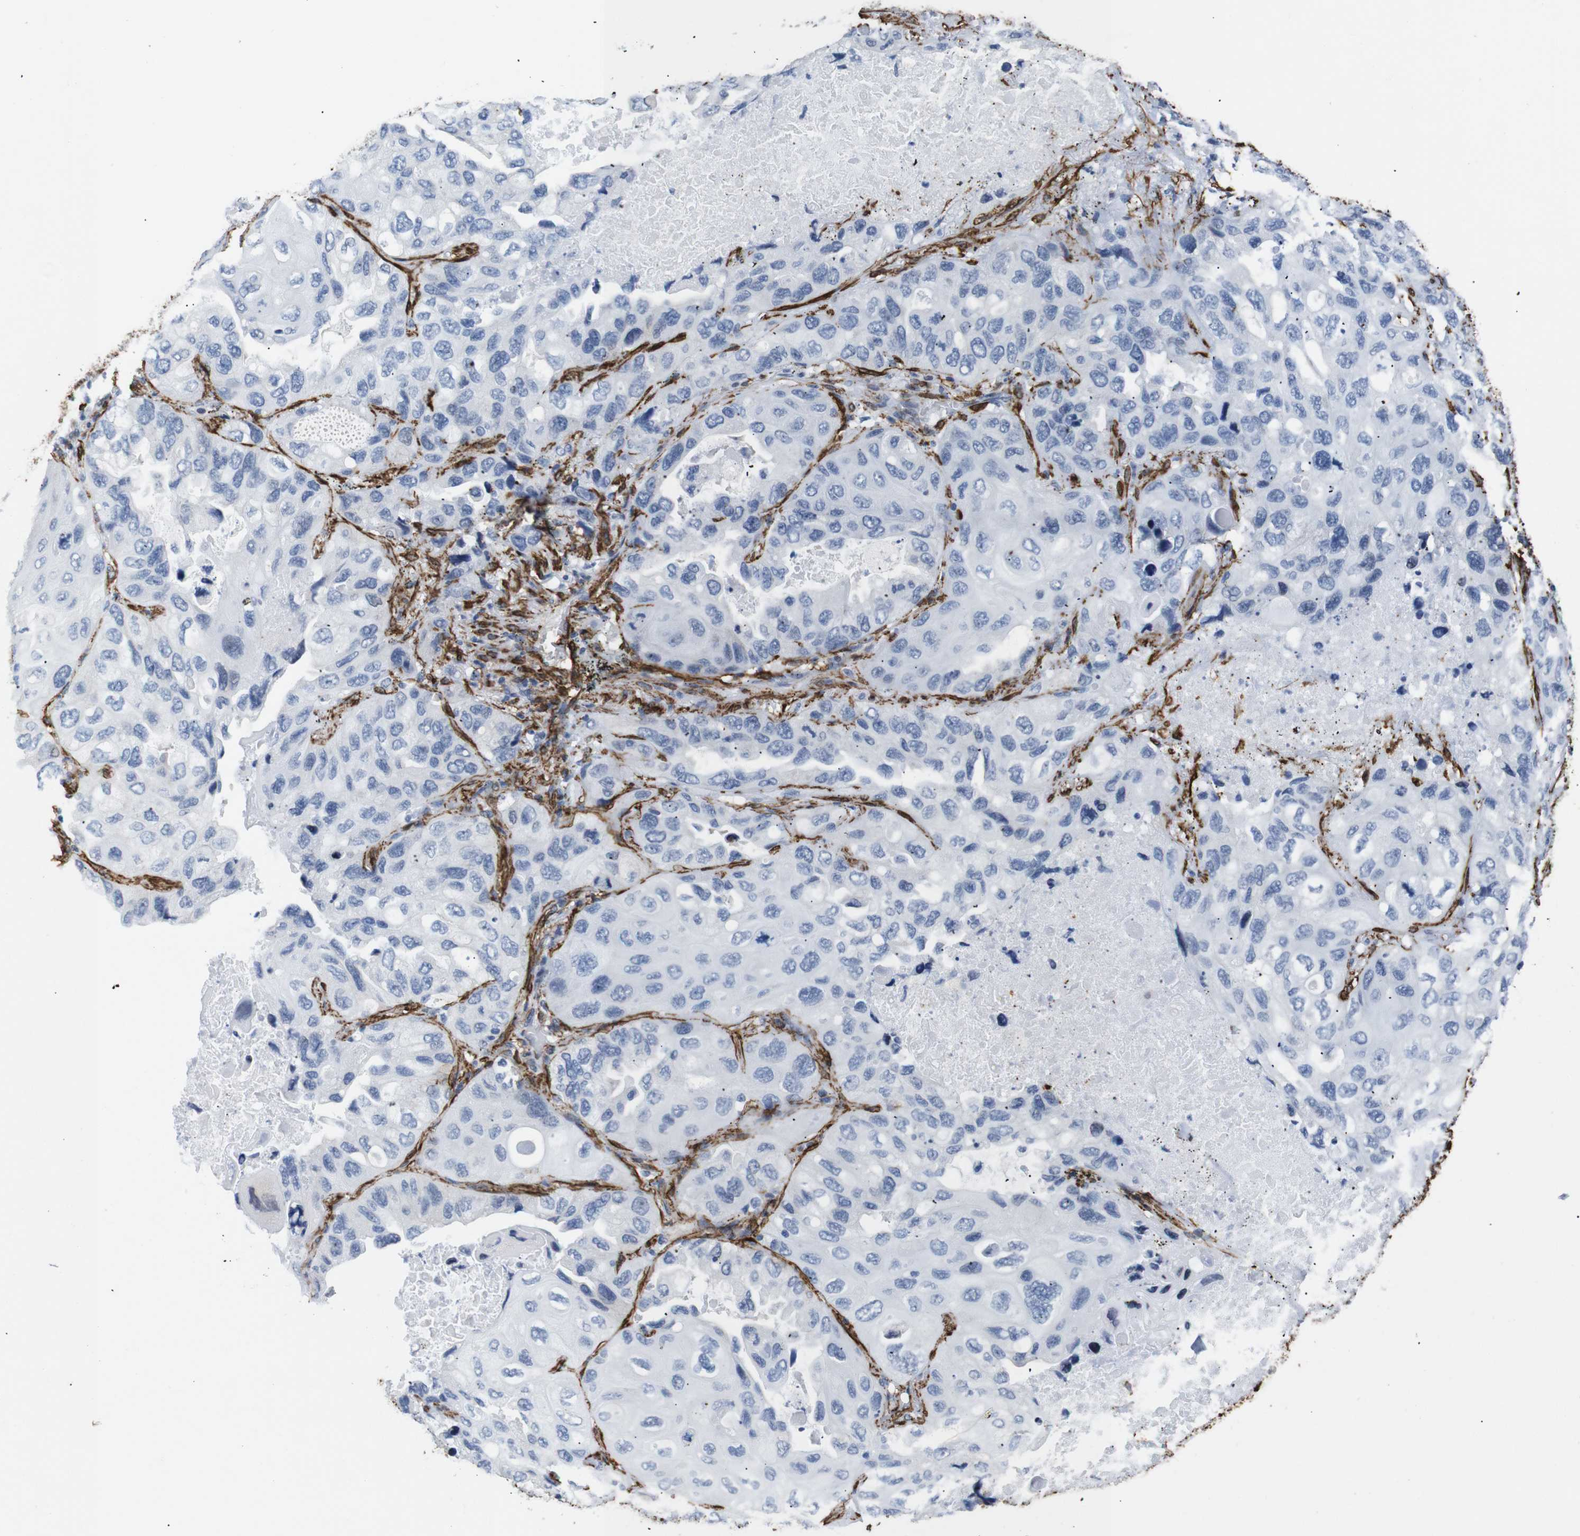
{"staining": {"intensity": "negative", "quantity": "none", "location": "none"}, "tissue": "lung cancer", "cell_type": "Tumor cells", "image_type": "cancer", "snomed": [{"axis": "morphology", "description": "Squamous cell carcinoma, NOS"}, {"axis": "topography", "description": "Lung"}], "caption": "This is a image of IHC staining of lung cancer (squamous cell carcinoma), which shows no positivity in tumor cells.", "gene": "ACTA2", "patient": {"sex": "female", "age": 73}}